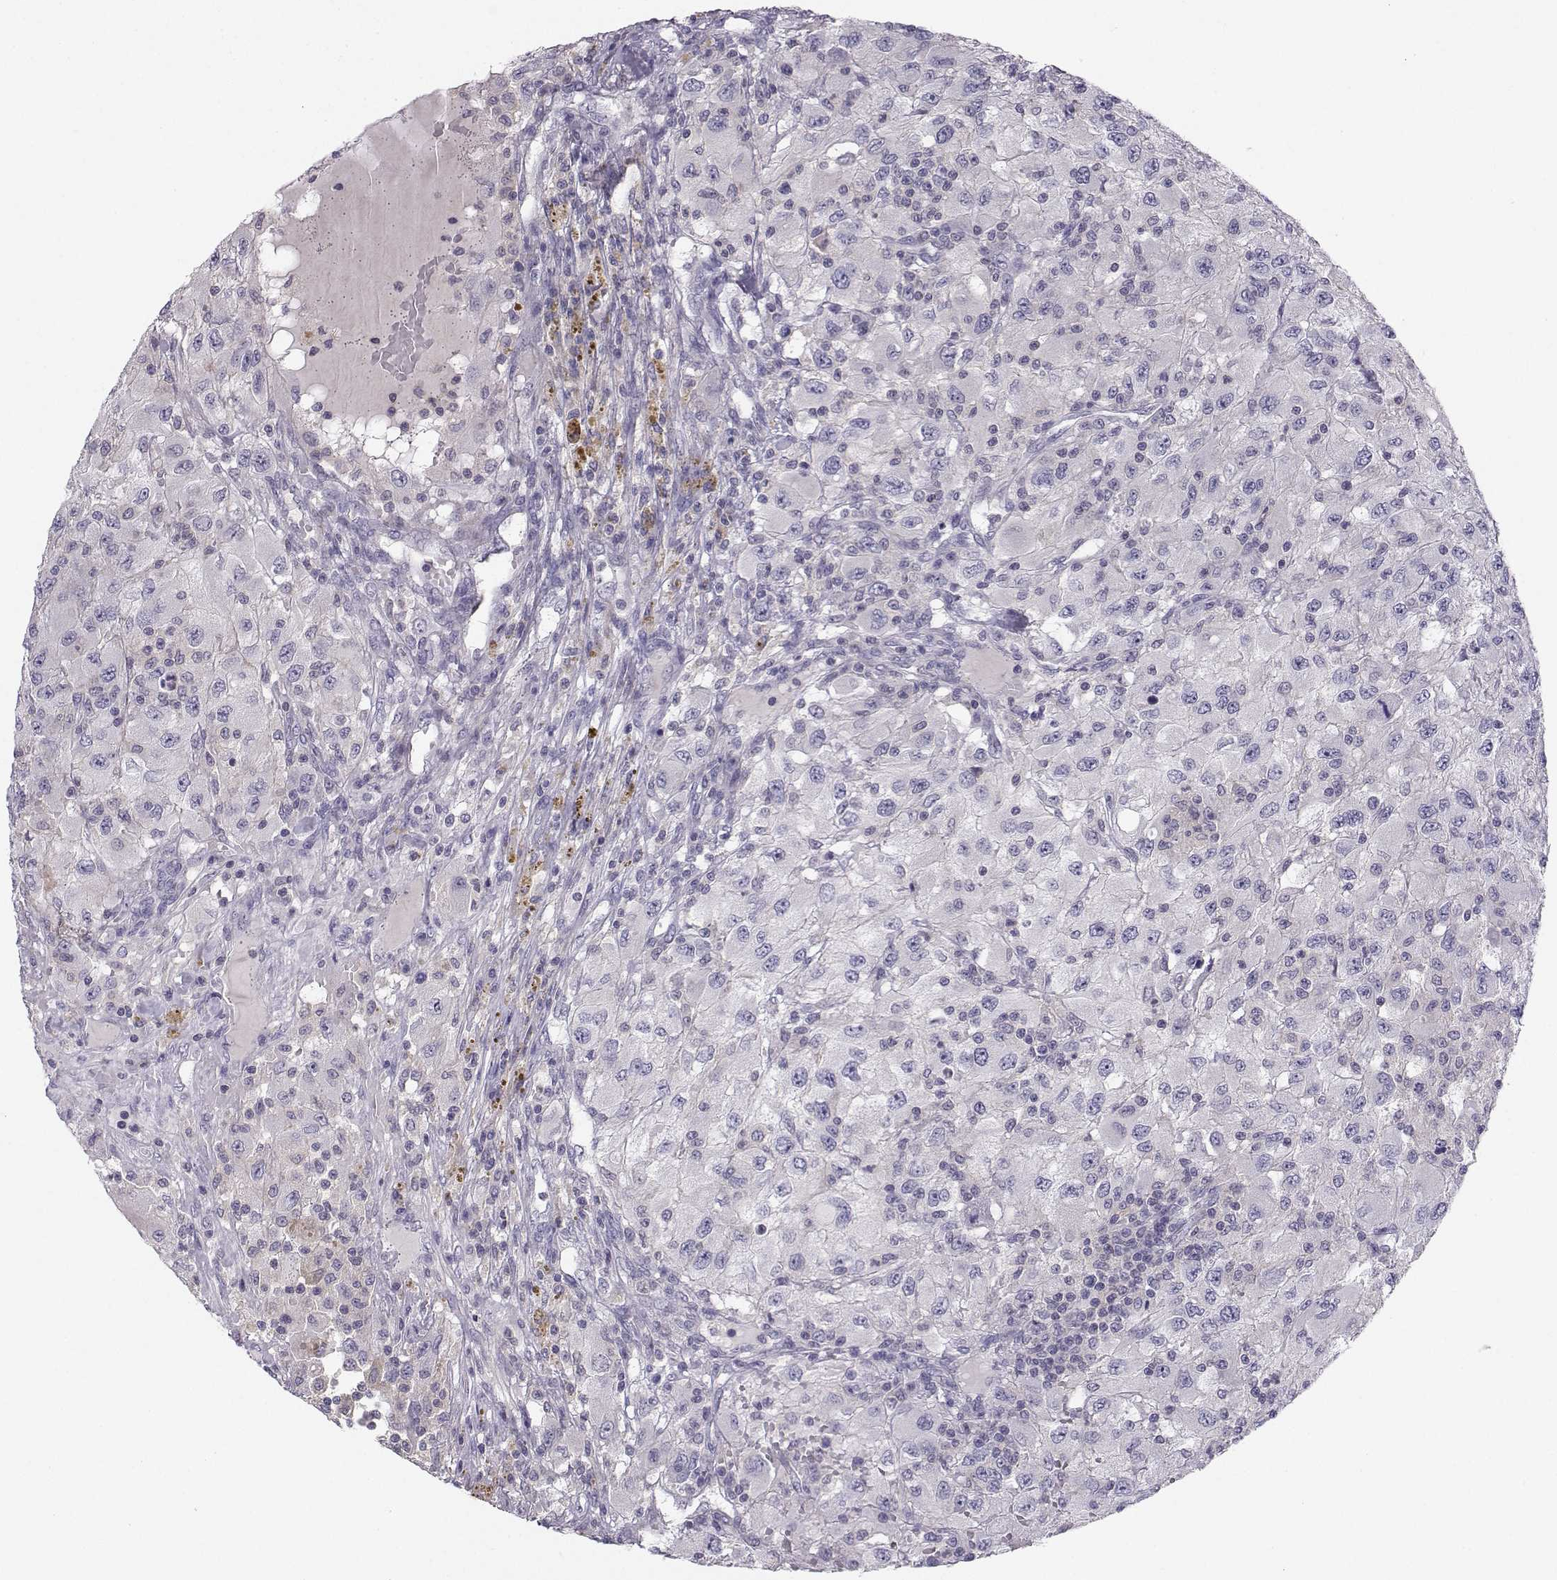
{"staining": {"intensity": "negative", "quantity": "none", "location": "none"}, "tissue": "renal cancer", "cell_type": "Tumor cells", "image_type": "cancer", "snomed": [{"axis": "morphology", "description": "Adenocarcinoma, NOS"}, {"axis": "topography", "description": "Kidney"}], "caption": "IHC of human renal adenocarcinoma shows no expression in tumor cells.", "gene": "MROH7", "patient": {"sex": "female", "age": 67}}